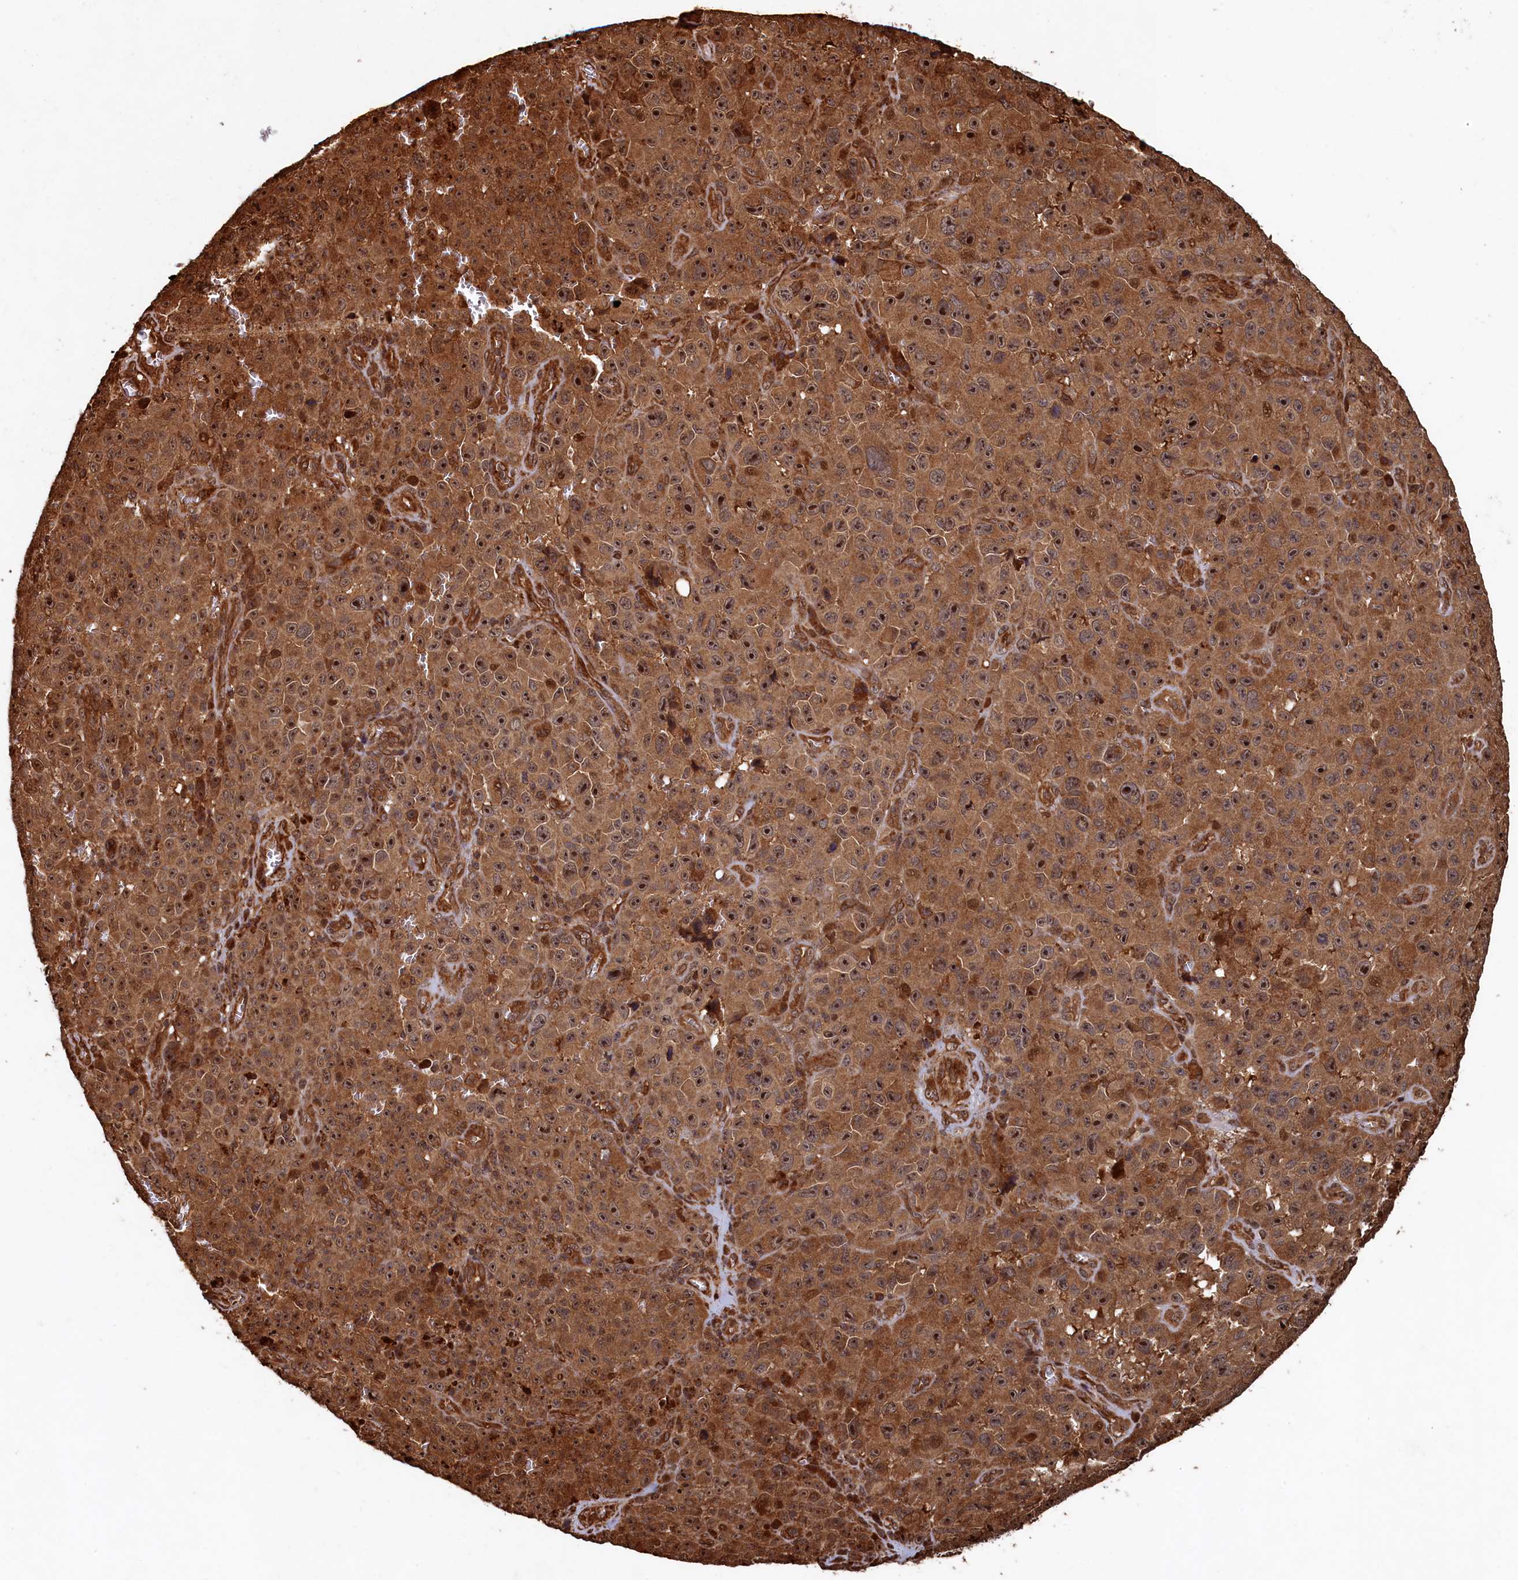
{"staining": {"intensity": "strong", "quantity": ">75%", "location": "cytoplasmic/membranous,nuclear"}, "tissue": "melanoma", "cell_type": "Tumor cells", "image_type": "cancer", "snomed": [{"axis": "morphology", "description": "Malignant melanoma, NOS"}, {"axis": "topography", "description": "Skin"}], "caption": "A high amount of strong cytoplasmic/membranous and nuclear expression is appreciated in approximately >75% of tumor cells in melanoma tissue.", "gene": "PIGN", "patient": {"sex": "female", "age": 82}}